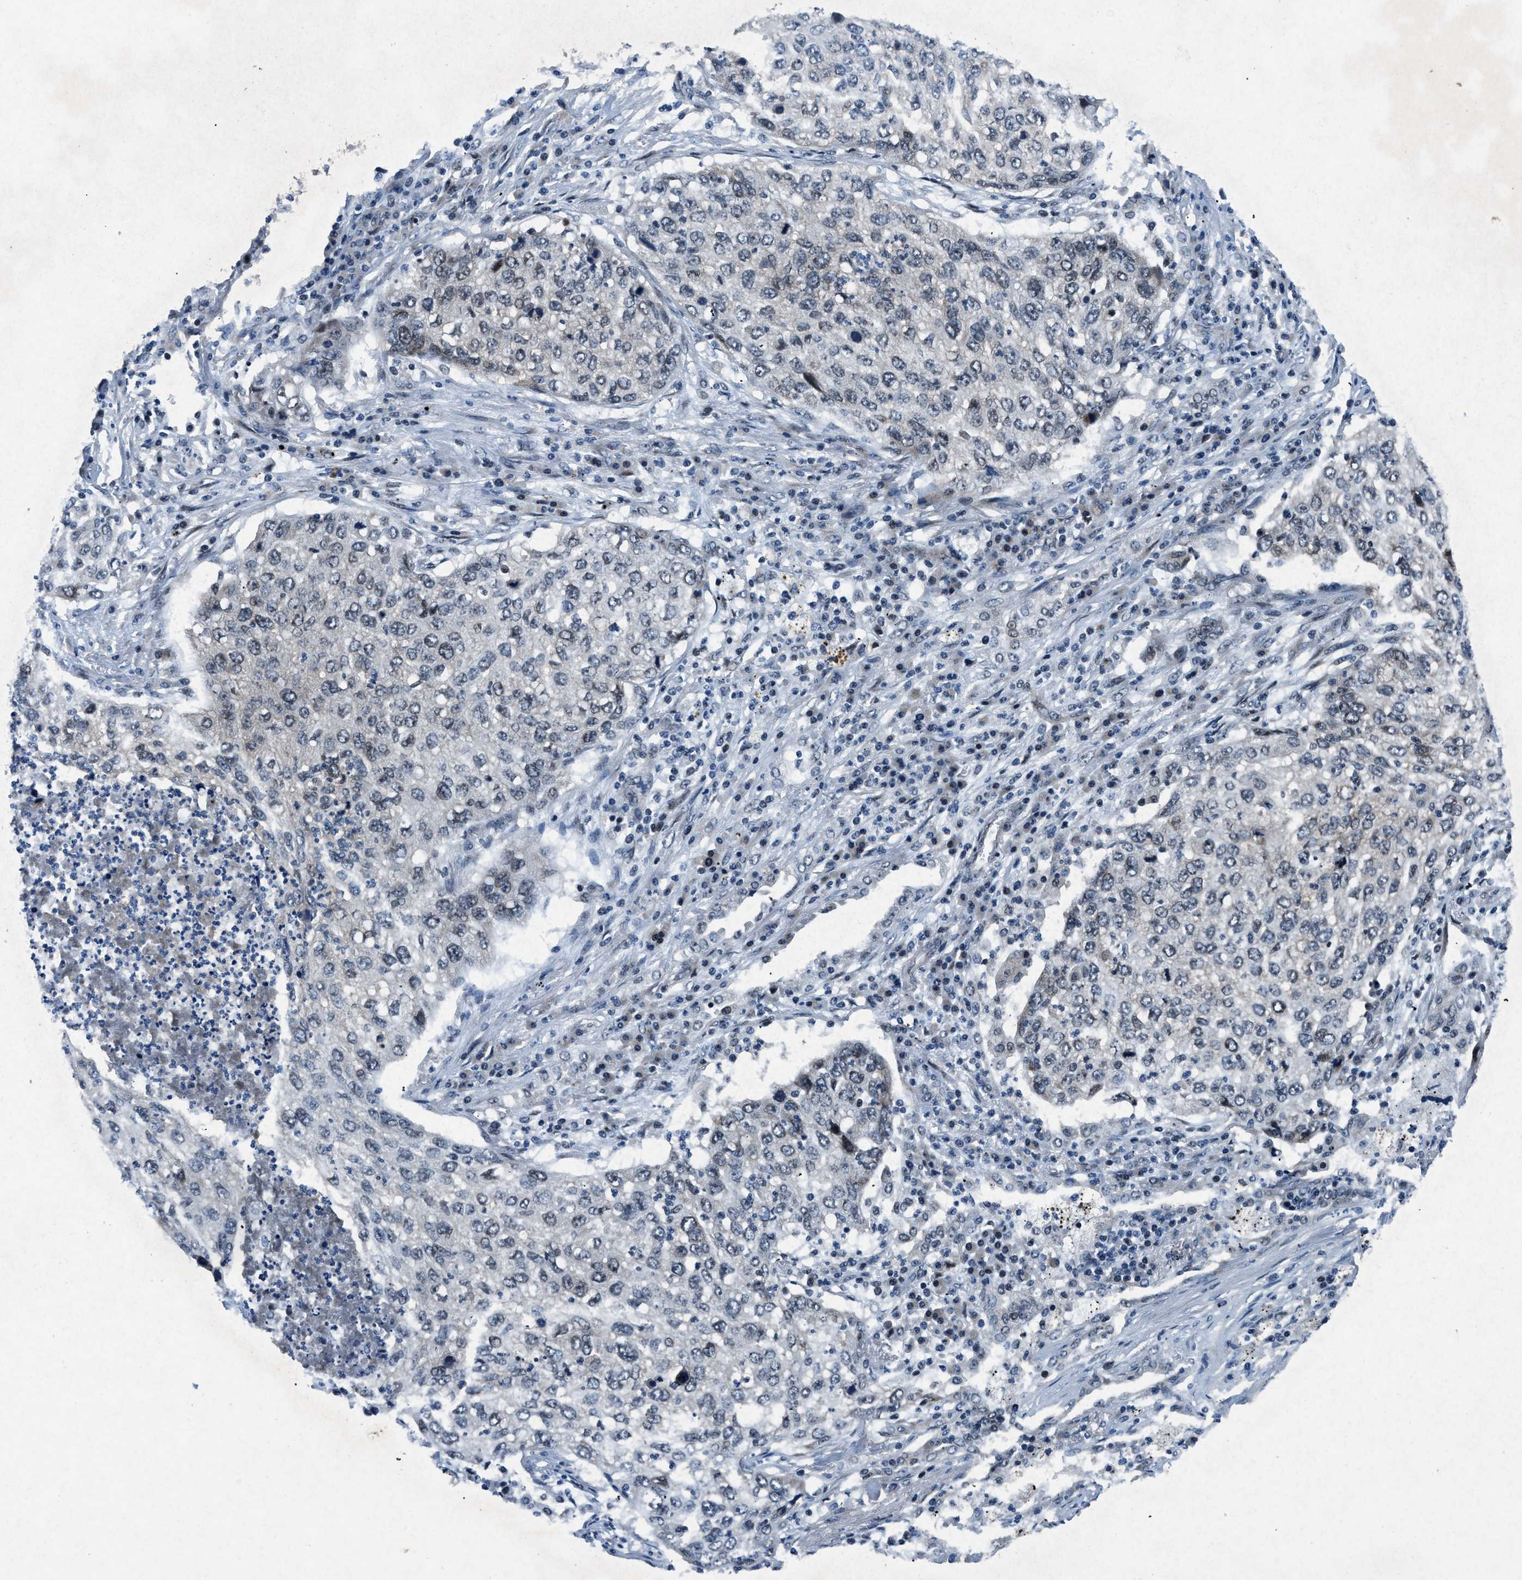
{"staining": {"intensity": "negative", "quantity": "none", "location": "none"}, "tissue": "lung cancer", "cell_type": "Tumor cells", "image_type": "cancer", "snomed": [{"axis": "morphology", "description": "Squamous cell carcinoma, NOS"}, {"axis": "topography", "description": "Lung"}], "caption": "An immunohistochemistry (IHC) image of lung cancer is shown. There is no staining in tumor cells of lung cancer. Nuclei are stained in blue.", "gene": "PHLDA1", "patient": {"sex": "female", "age": 63}}